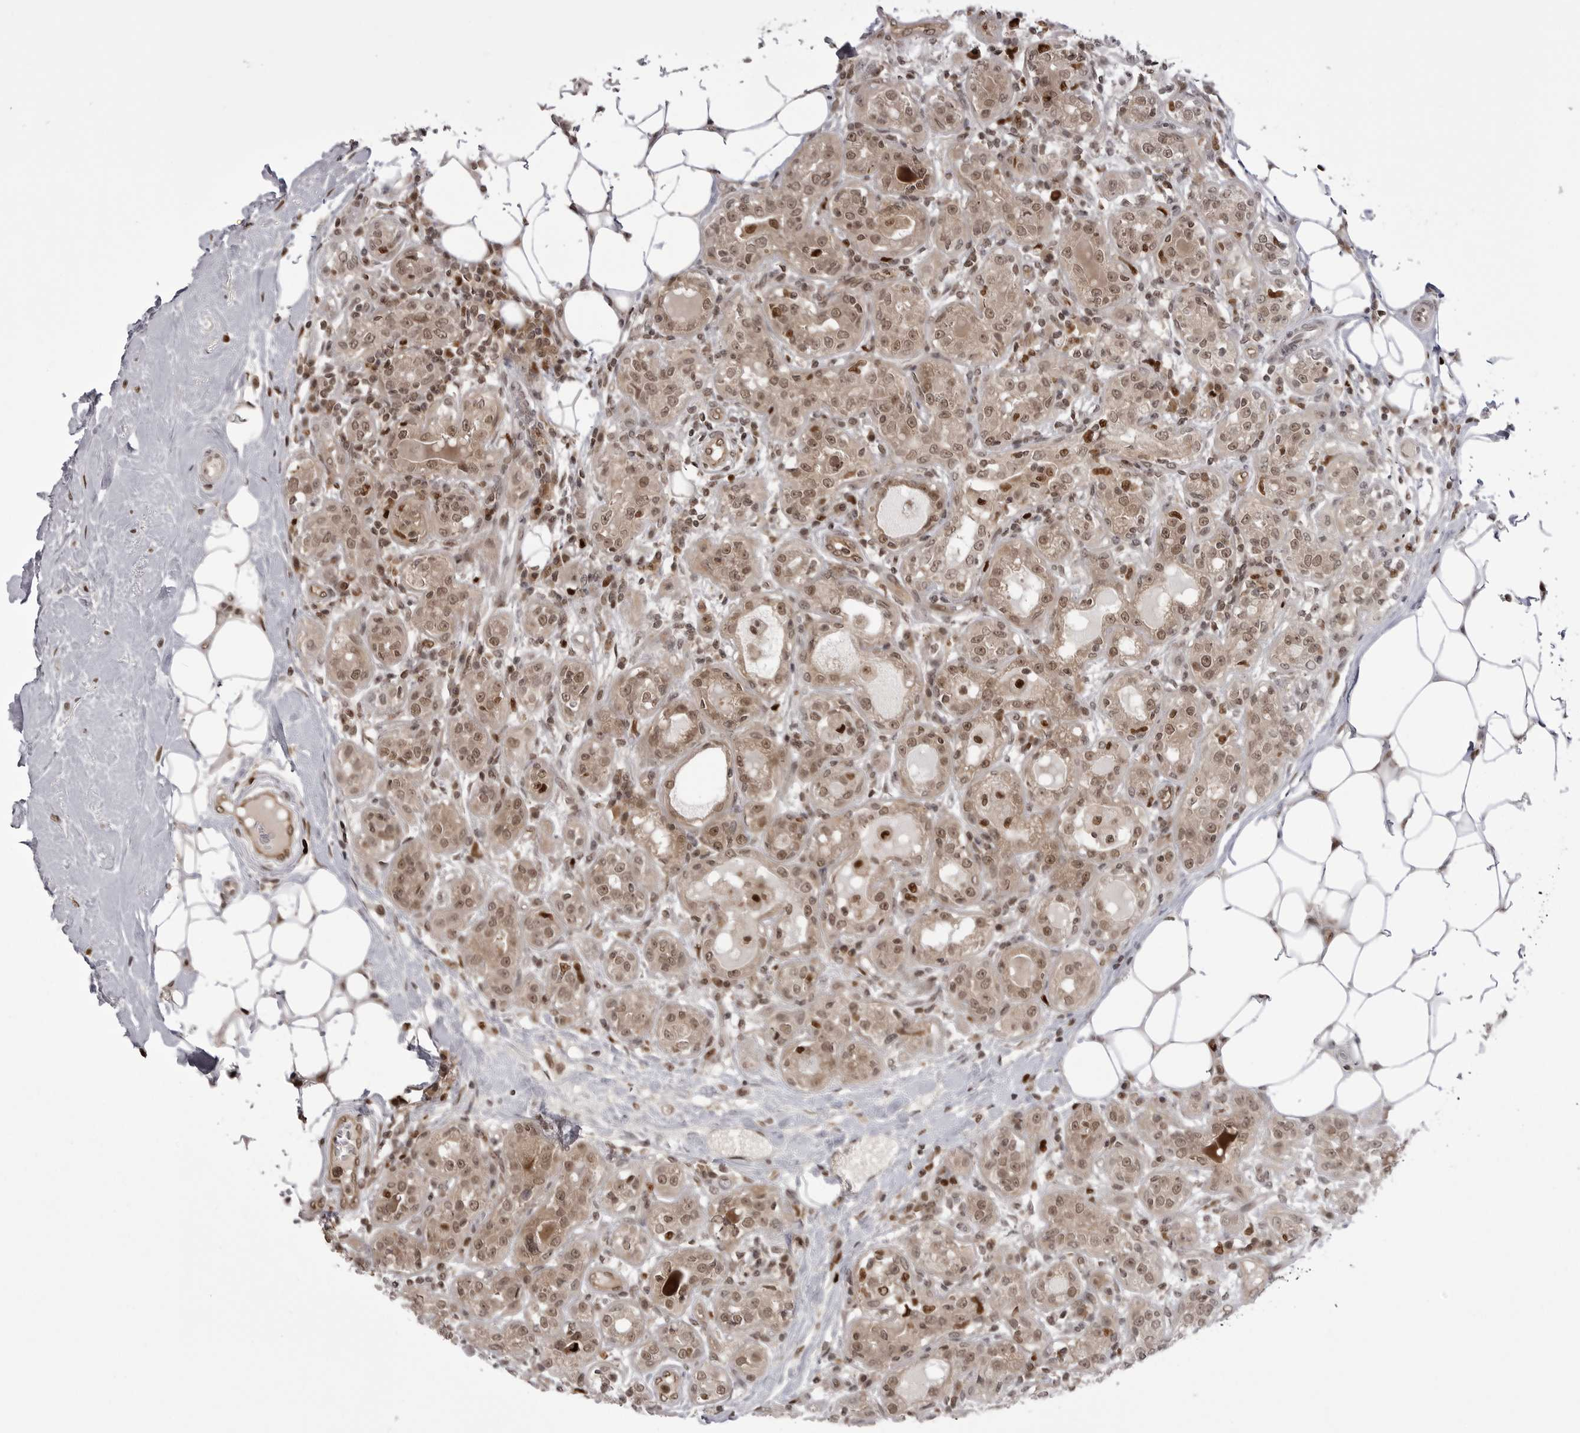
{"staining": {"intensity": "moderate", "quantity": ">75%", "location": "cytoplasmic/membranous,nuclear"}, "tissue": "breast cancer", "cell_type": "Tumor cells", "image_type": "cancer", "snomed": [{"axis": "morphology", "description": "Duct carcinoma"}, {"axis": "topography", "description": "Breast"}], "caption": "High-power microscopy captured an IHC histopathology image of intraductal carcinoma (breast), revealing moderate cytoplasmic/membranous and nuclear expression in approximately >75% of tumor cells.", "gene": "PTK2B", "patient": {"sex": "female", "age": 27}}